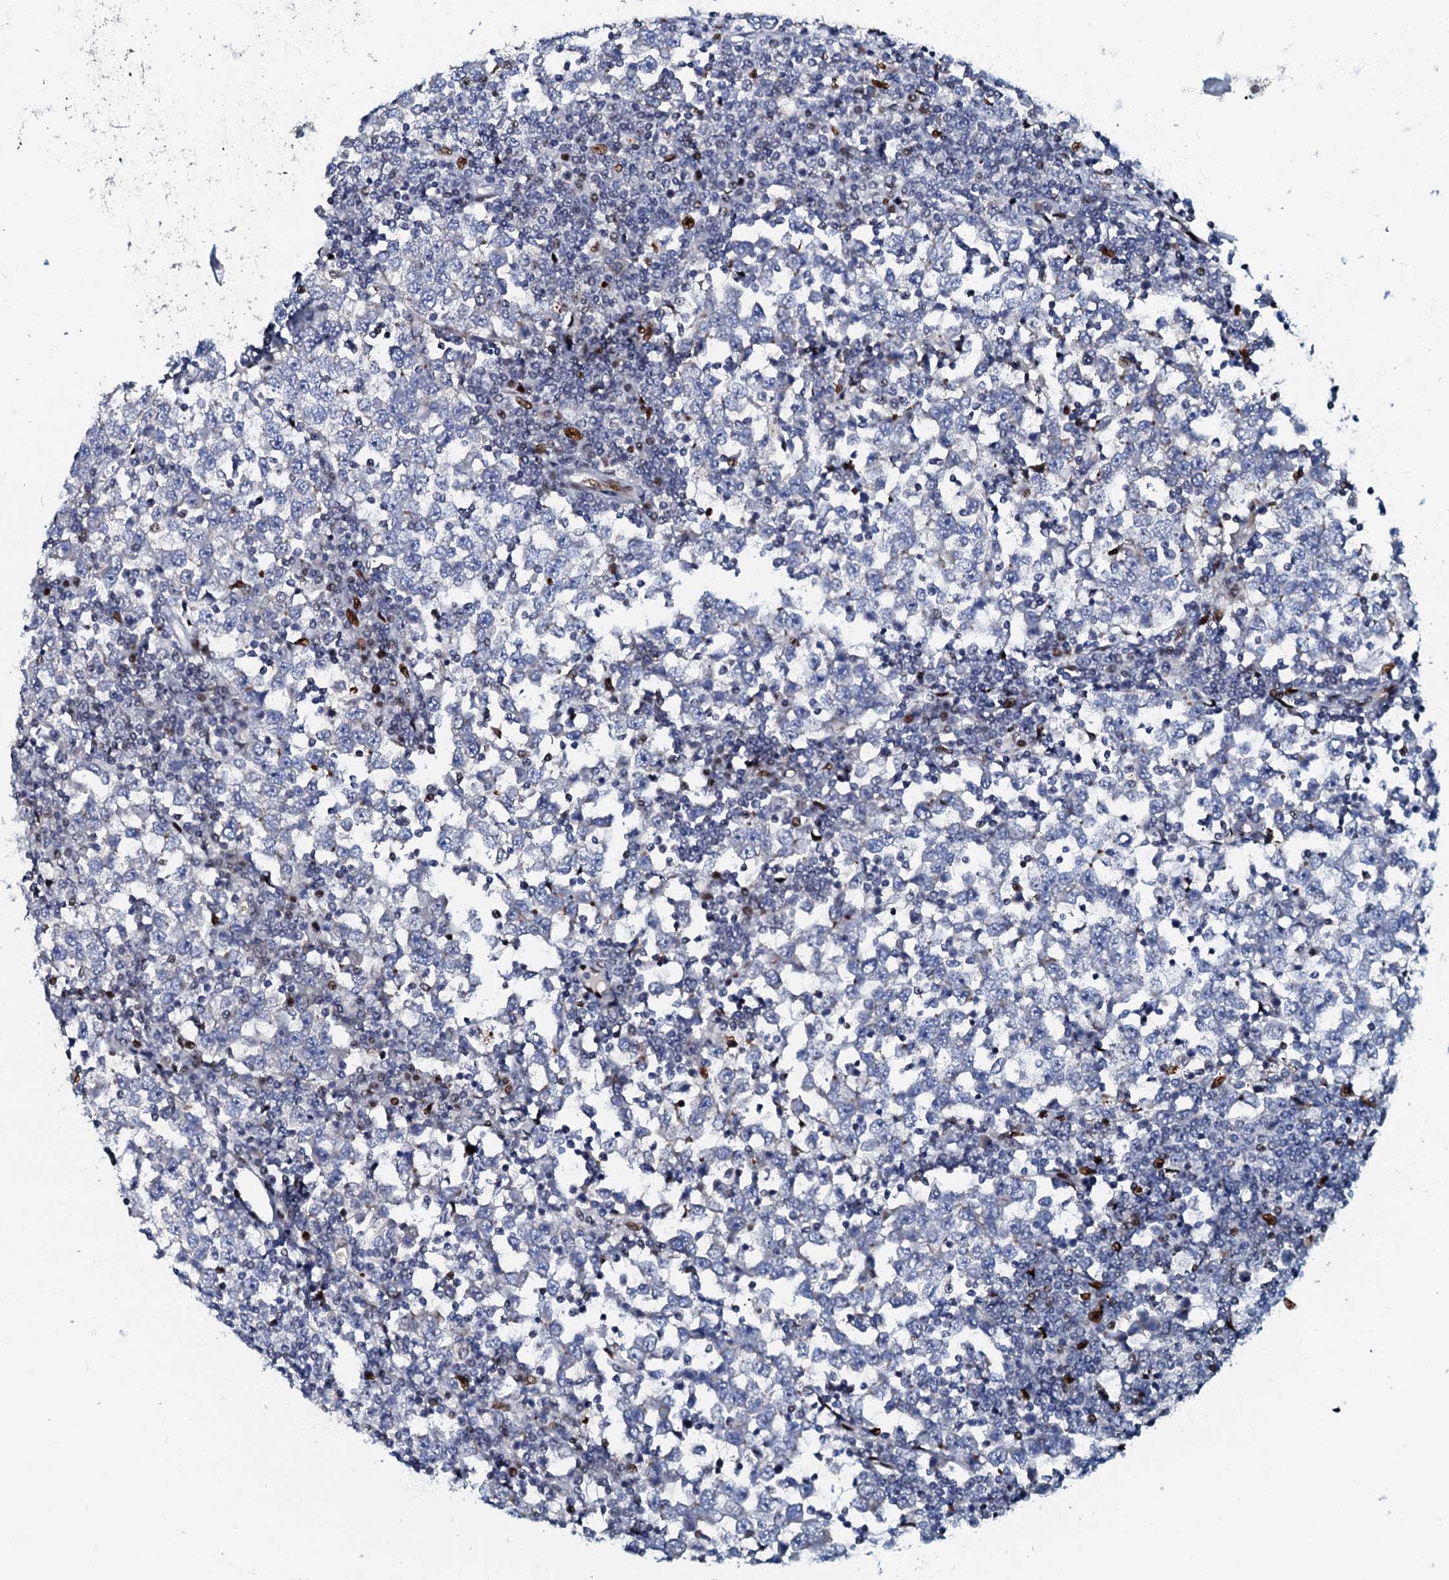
{"staining": {"intensity": "negative", "quantity": "none", "location": "none"}, "tissue": "testis cancer", "cell_type": "Tumor cells", "image_type": "cancer", "snomed": [{"axis": "morphology", "description": "Seminoma, NOS"}, {"axis": "topography", "description": "Testis"}], "caption": "Testis cancer was stained to show a protein in brown. There is no significant staining in tumor cells.", "gene": "MFSD5", "patient": {"sex": "male", "age": 65}}